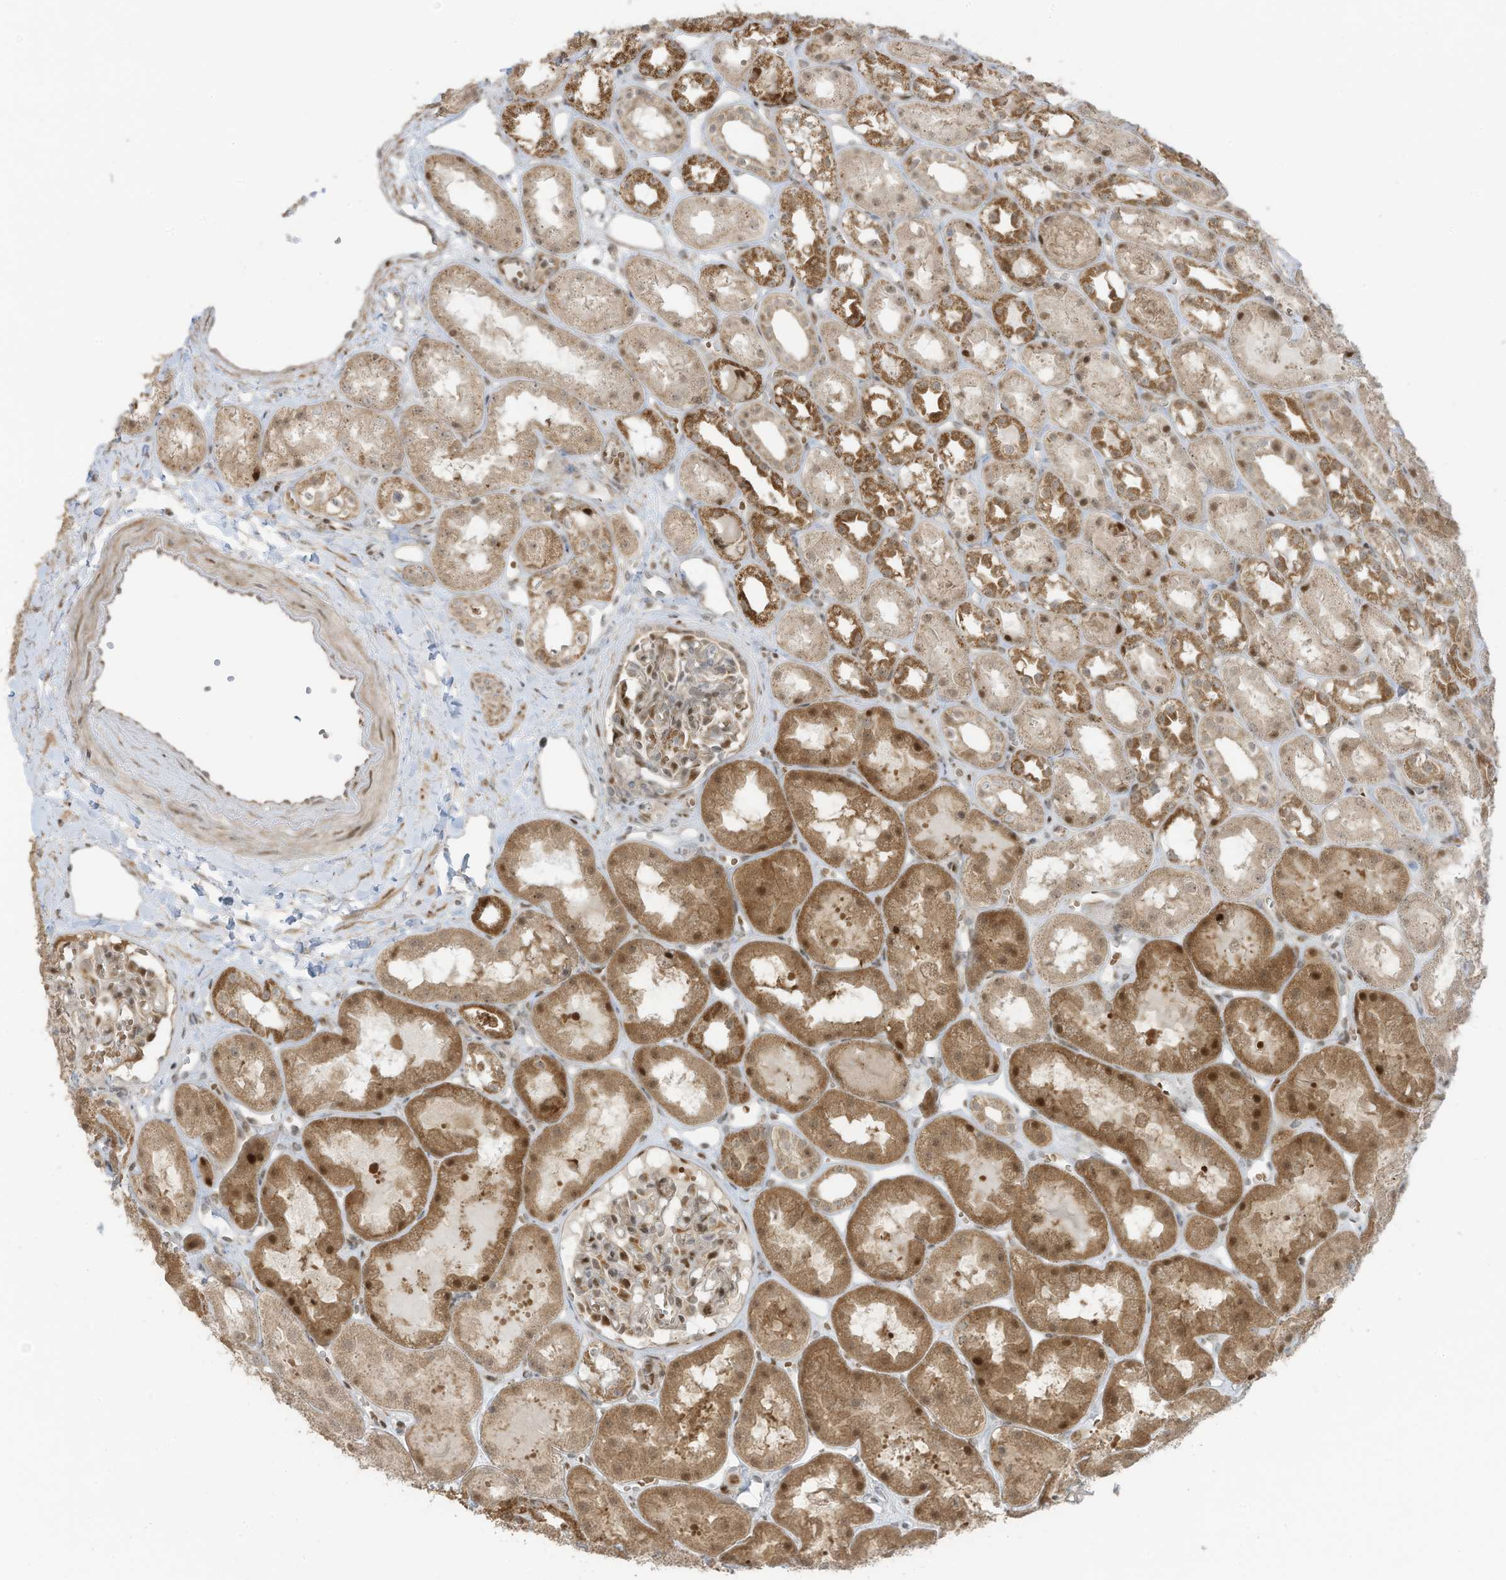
{"staining": {"intensity": "moderate", "quantity": "<25%", "location": "nuclear"}, "tissue": "kidney", "cell_type": "Cells in glomeruli", "image_type": "normal", "snomed": [{"axis": "morphology", "description": "Normal tissue, NOS"}, {"axis": "topography", "description": "Kidney"}], "caption": "Benign kidney displays moderate nuclear staining in about <25% of cells in glomeruli.", "gene": "ZCWPW2", "patient": {"sex": "male", "age": 16}}